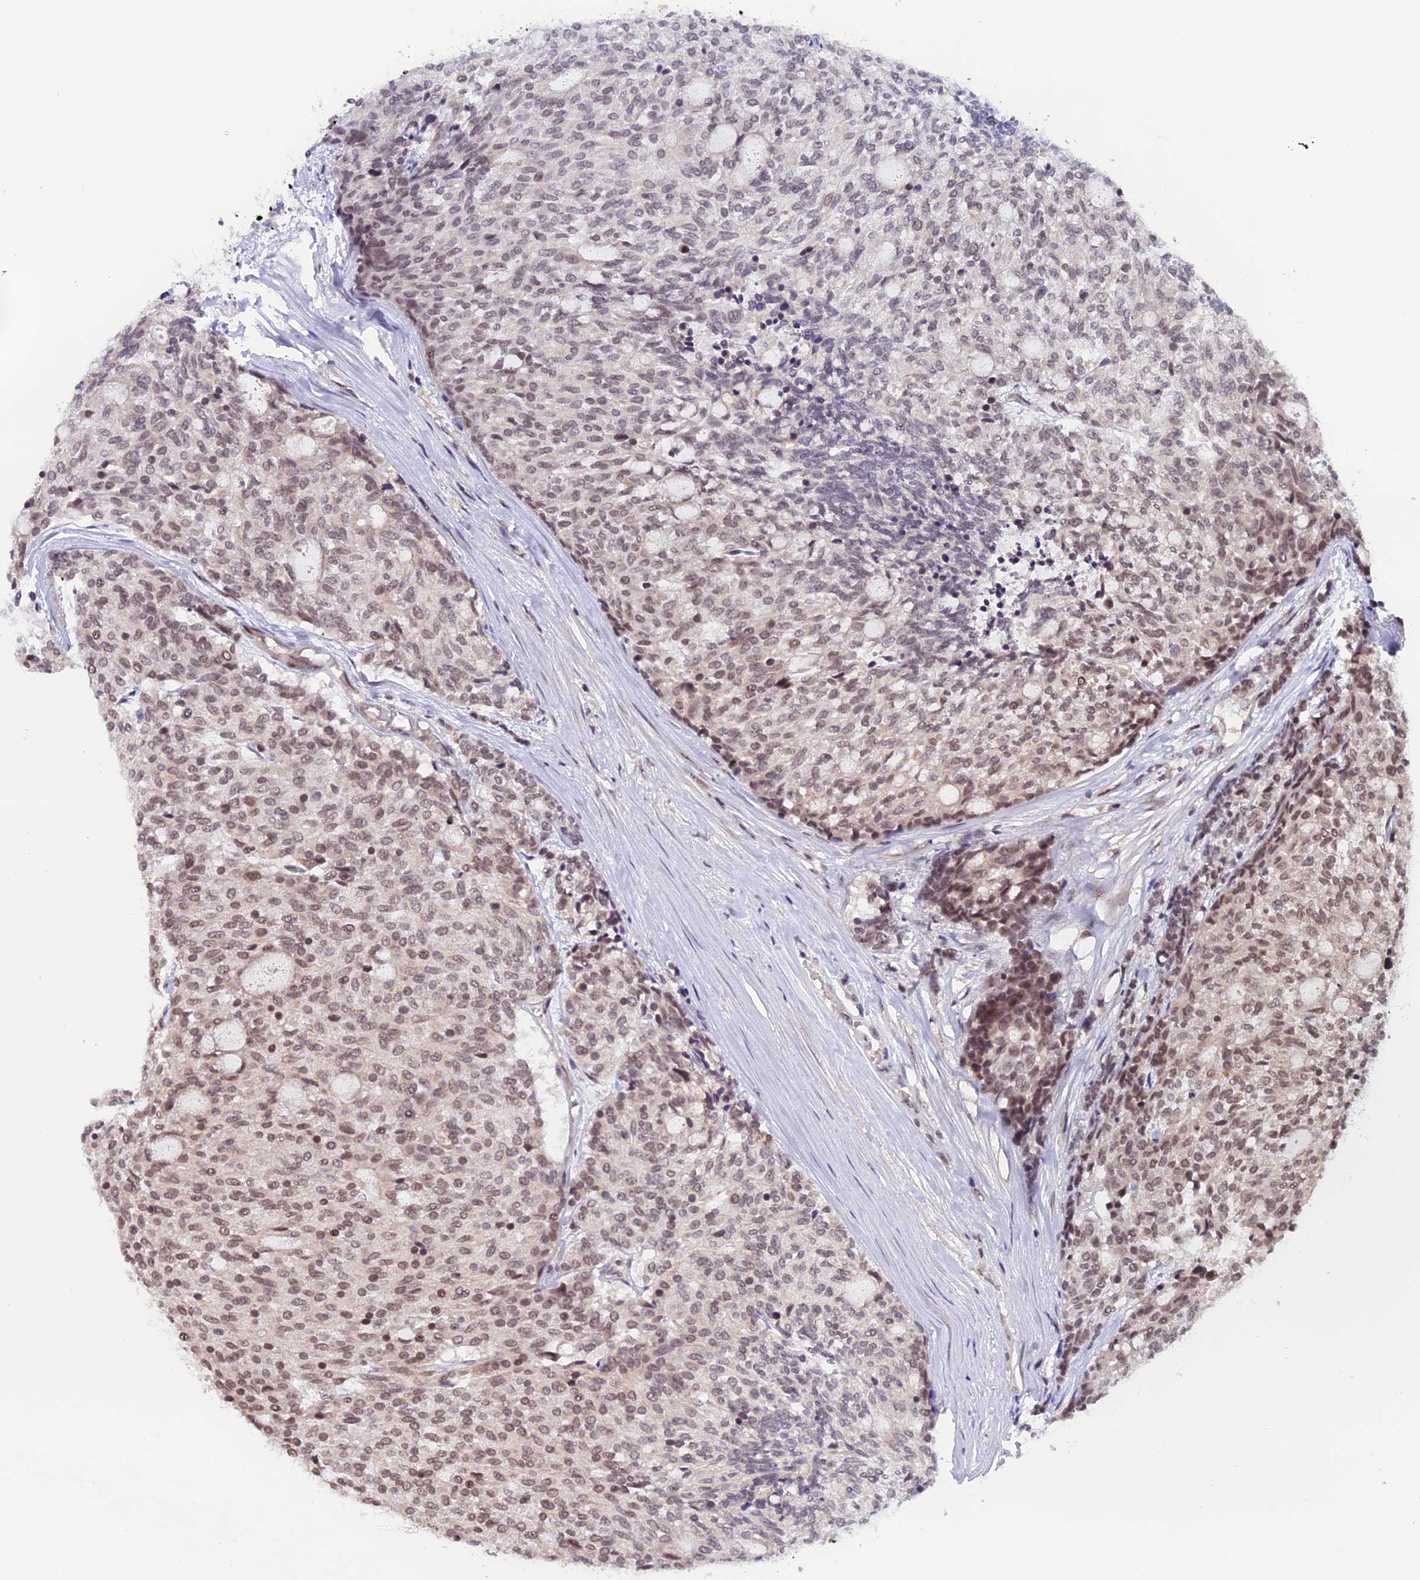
{"staining": {"intensity": "moderate", "quantity": ">75%", "location": "nuclear"}, "tissue": "carcinoid", "cell_type": "Tumor cells", "image_type": "cancer", "snomed": [{"axis": "morphology", "description": "Carcinoid, malignant, NOS"}, {"axis": "topography", "description": "Pancreas"}], "caption": "Malignant carcinoid tissue exhibits moderate nuclear staining in about >75% of tumor cells, visualized by immunohistochemistry. The protein of interest is stained brown, and the nuclei are stained in blue (DAB IHC with brightfield microscopy, high magnification).", "gene": "TADA3", "patient": {"sex": "female", "age": 54}}